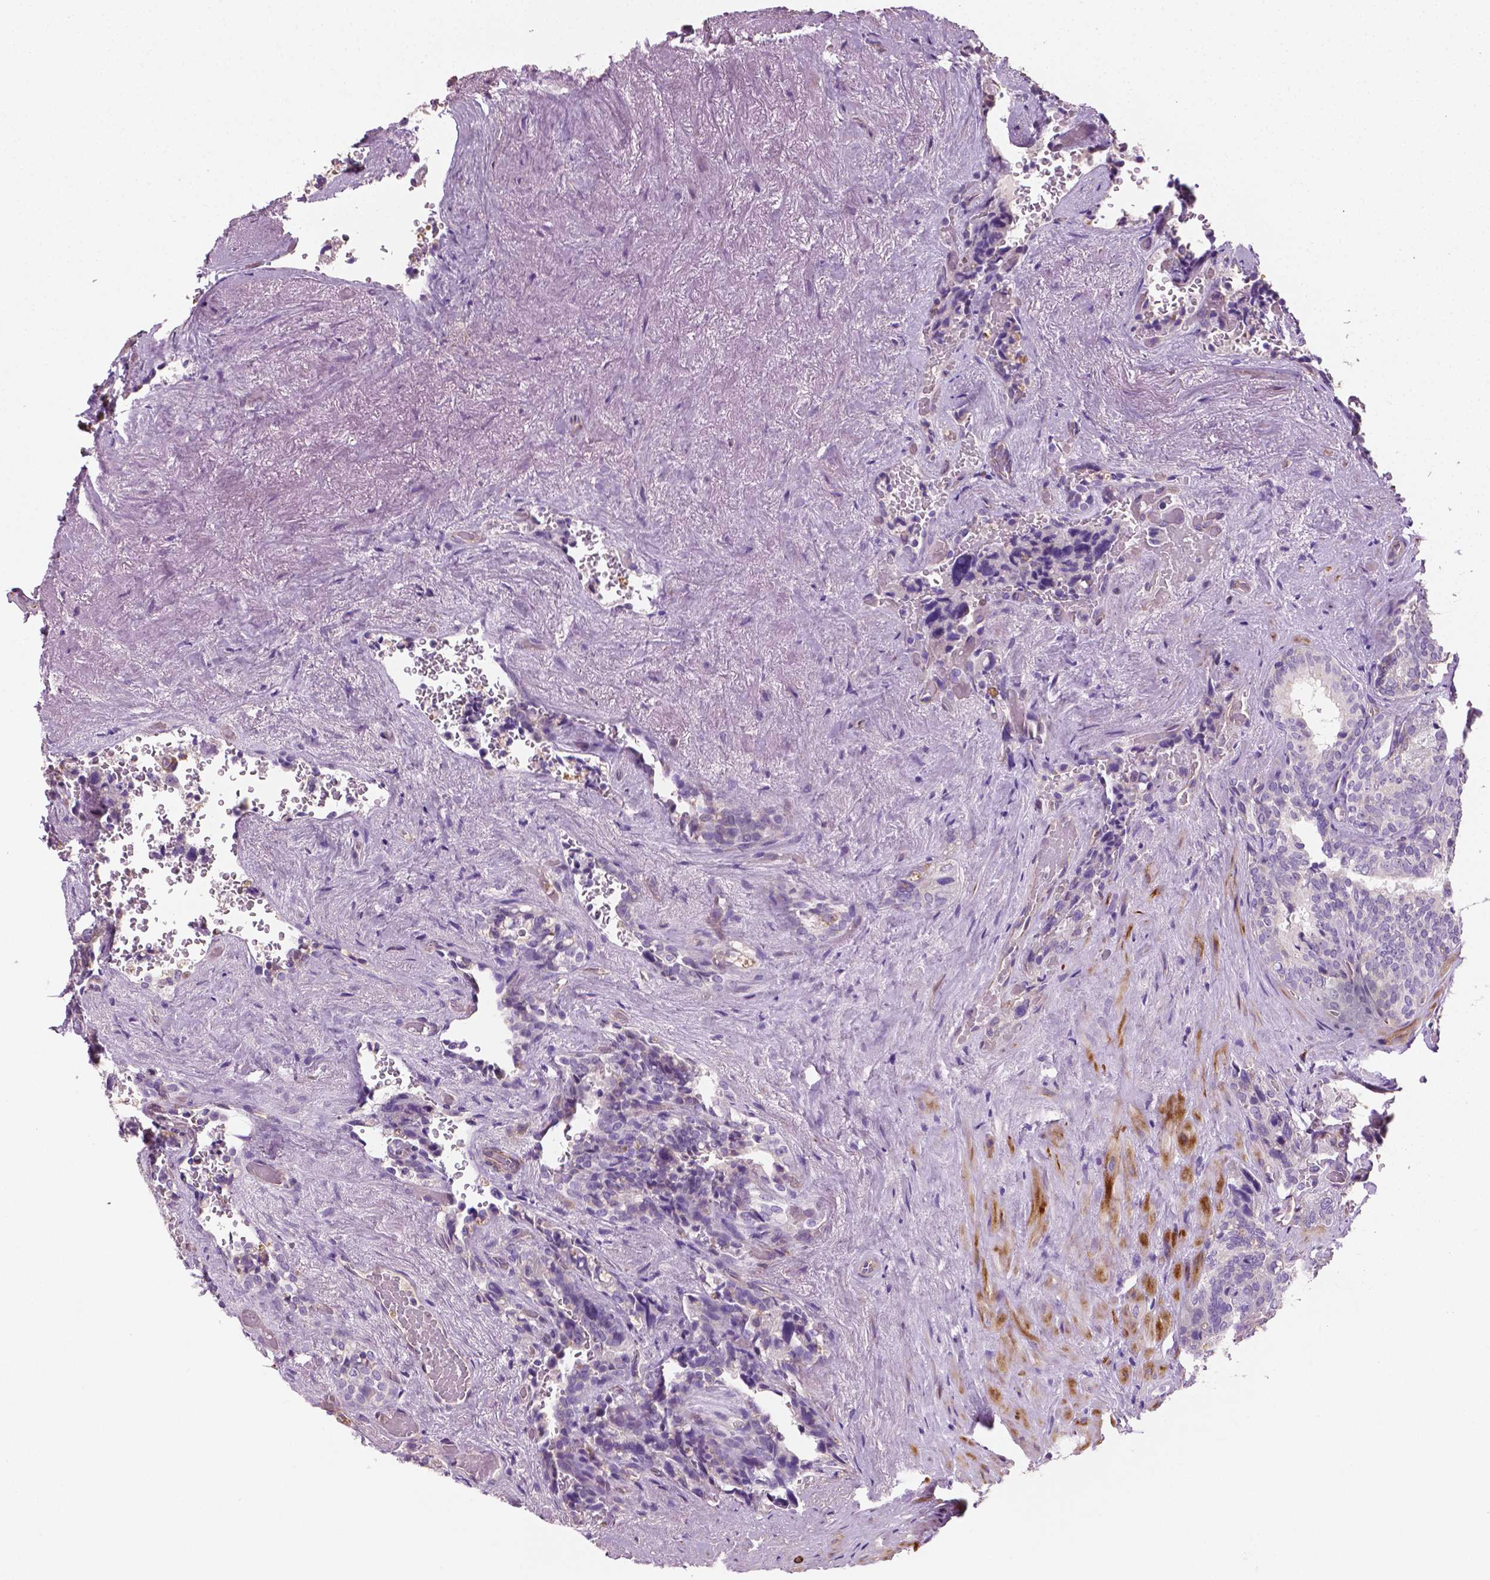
{"staining": {"intensity": "negative", "quantity": "none", "location": "none"}, "tissue": "seminal vesicle", "cell_type": "Glandular cells", "image_type": "normal", "snomed": [{"axis": "morphology", "description": "Normal tissue, NOS"}, {"axis": "topography", "description": "Seminal veicle"}], "caption": "High power microscopy photomicrograph of an immunohistochemistry image of normal seminal vesicle, revealing no significant positivity in glandular cells. (Brightfield microscopy of DAB immunohistochemistry at high magnification).", "gene": "PTX3", "patient": {"sex": "male", "age": 69}}